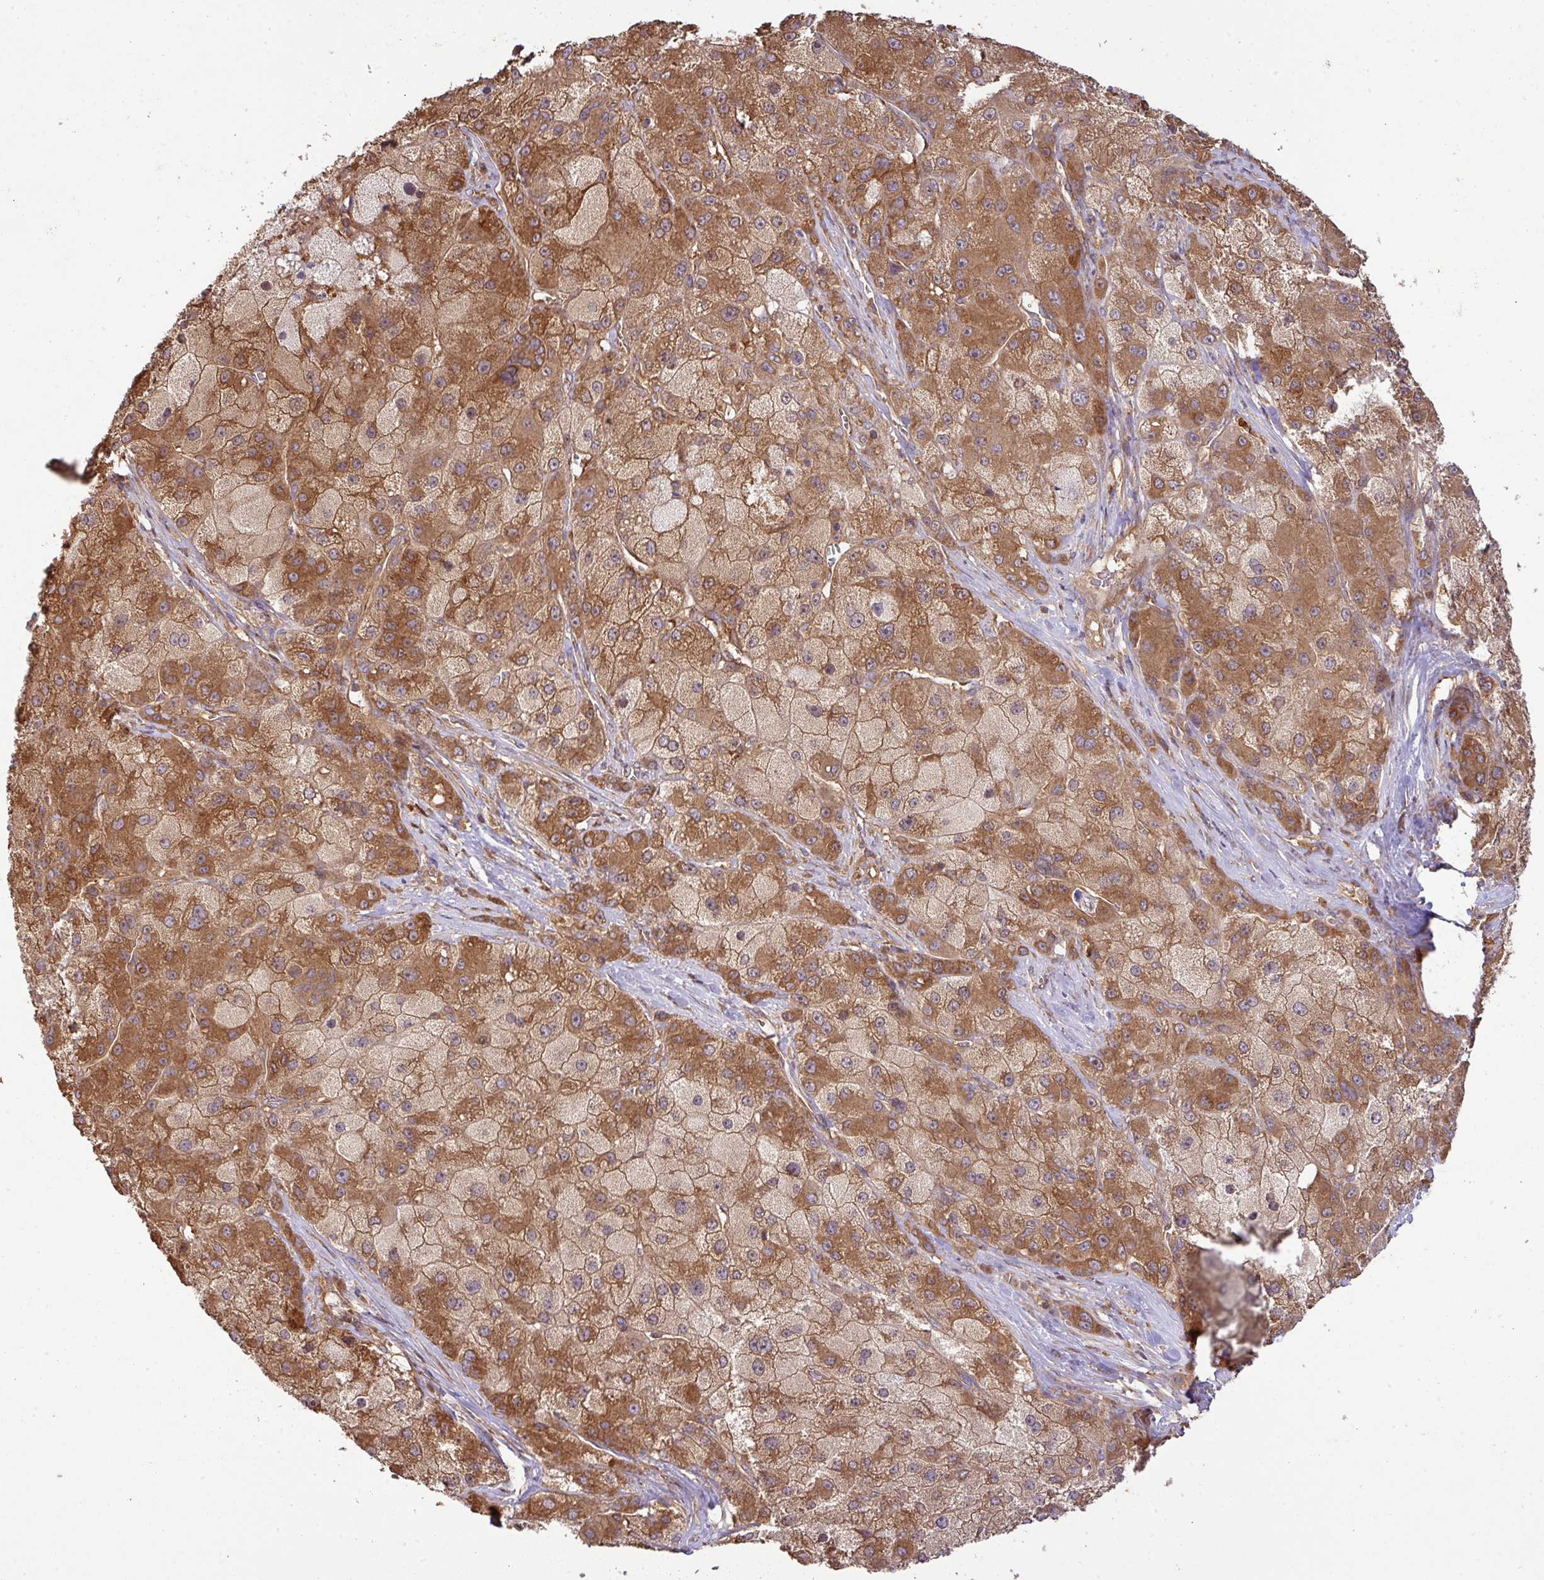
{"staining": {"intensity": "moderate", "quantity": ">75%", "location": "cytoplasmic/membranous"}, "tissue": "liver cancer", "cell_type": "Tumor cells", "image_type": "cancer", "snomed": [{"axis": "morphology", "description": "Carcinoma, Hepatocellular, NOS"}, {"axis": "topography", "description": "Liver"}], "caption": "A high-resolution image shows IHC staining of hepatocellular carcinoma (liver), which exhibits moderate cytoplasmic/membranous positivity in about >75% of tumor cells.", "gene": "GSPT1", "patient": {"sex": "male", "age": 67}}